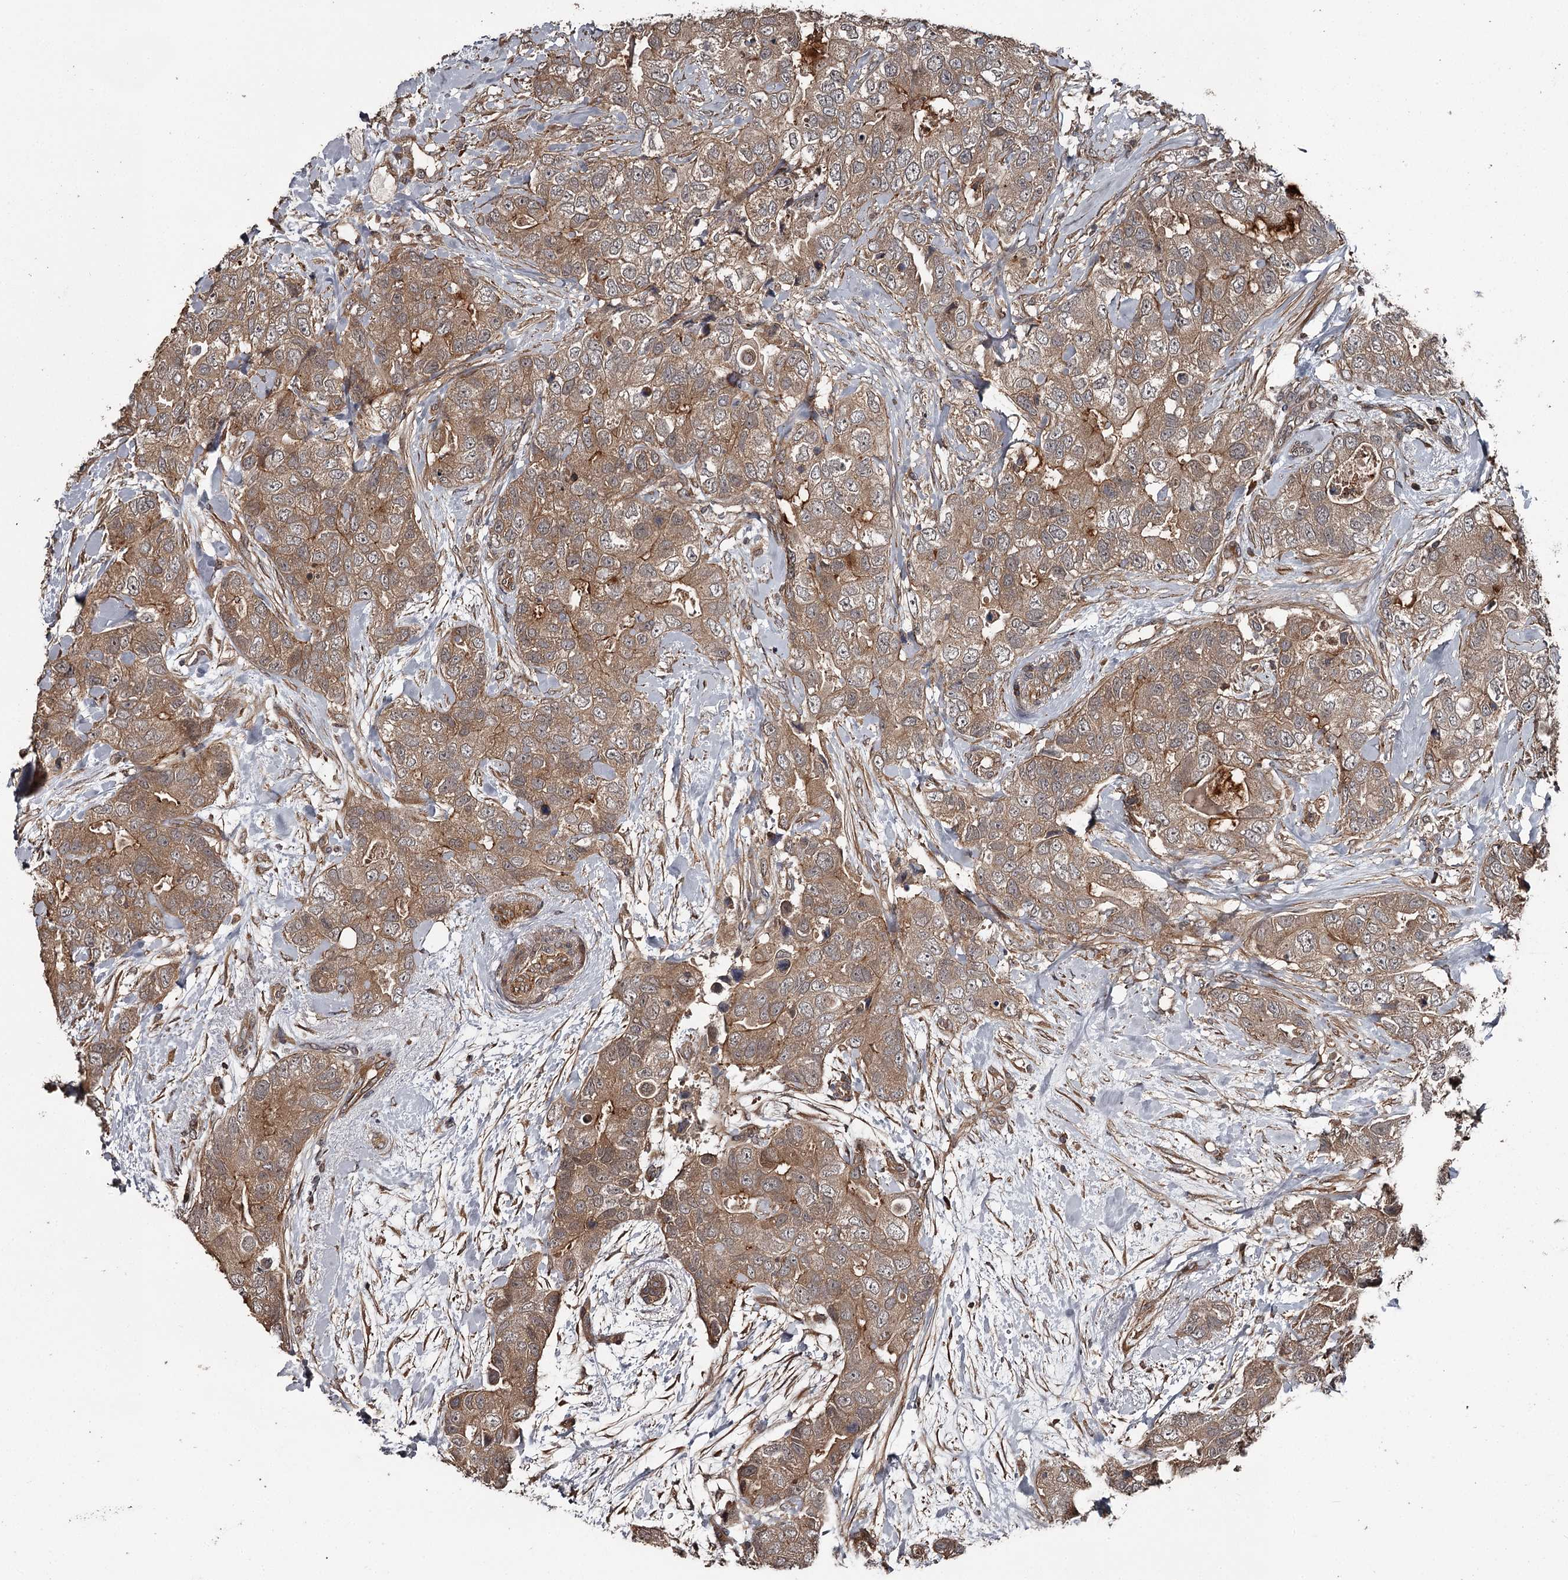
{"staining": {"intensity": "moderate", "quantity": ">75%", "location": "cytoplasmic/membranous"}, "tissue": "breast cancer", "cell_type": "Tumor cells", "image_type": "cancer", "snomed": [{"axis": "morphology", "description": "Duct carcinoma"}, {"axis": "topography", "description": "Breast"}], "caption": "Immunohistochemistry (IHC) (DAB) staining of human breast cancer displays moderate cytoplasmic/membranous protein expression in about >75% of tumor cells.", "gene": "RAB21", "patient": {"sex": "female", "age": 62}}